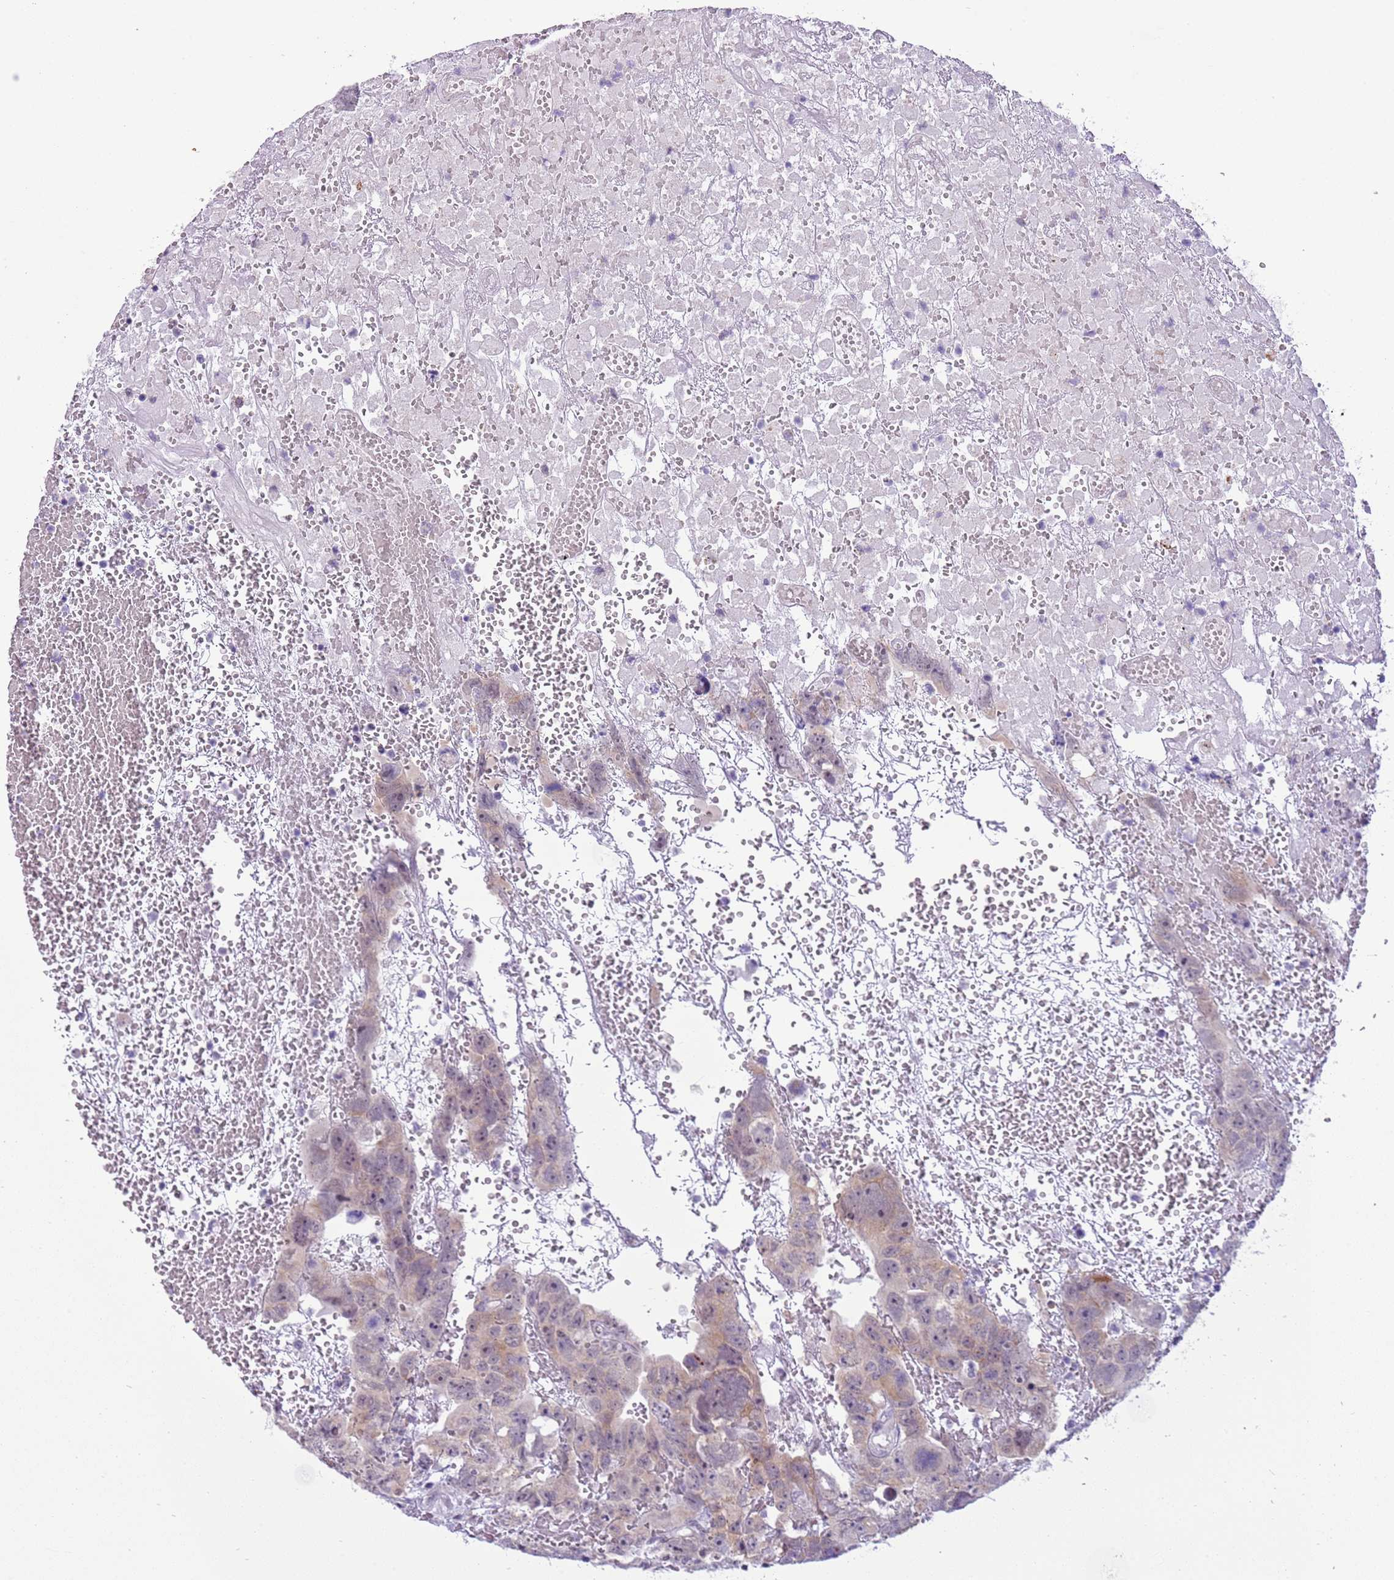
{"staining": {"intensity": "moderate", "quantity": "25%-75%", "location": "cytoplasmic/membranous,nuclear"}, "tissue": "testis cancer", "cell_type": "Tumor cells", "image_type": "cancer", "snomed": [{"axis": "morphology", "description": "Carcinoma, Embryonal, NOS"}, {"axis": "topography", "description": "Testis"}], "caption": "Tumor cells reveal medium levels of moderate cytoplasmic/membranous and nuclear positivity in approximately 25%-75% of cells in human testis cancer.", "gene": "FAM120C", "patient": {"sex": "male", "age": 45}}